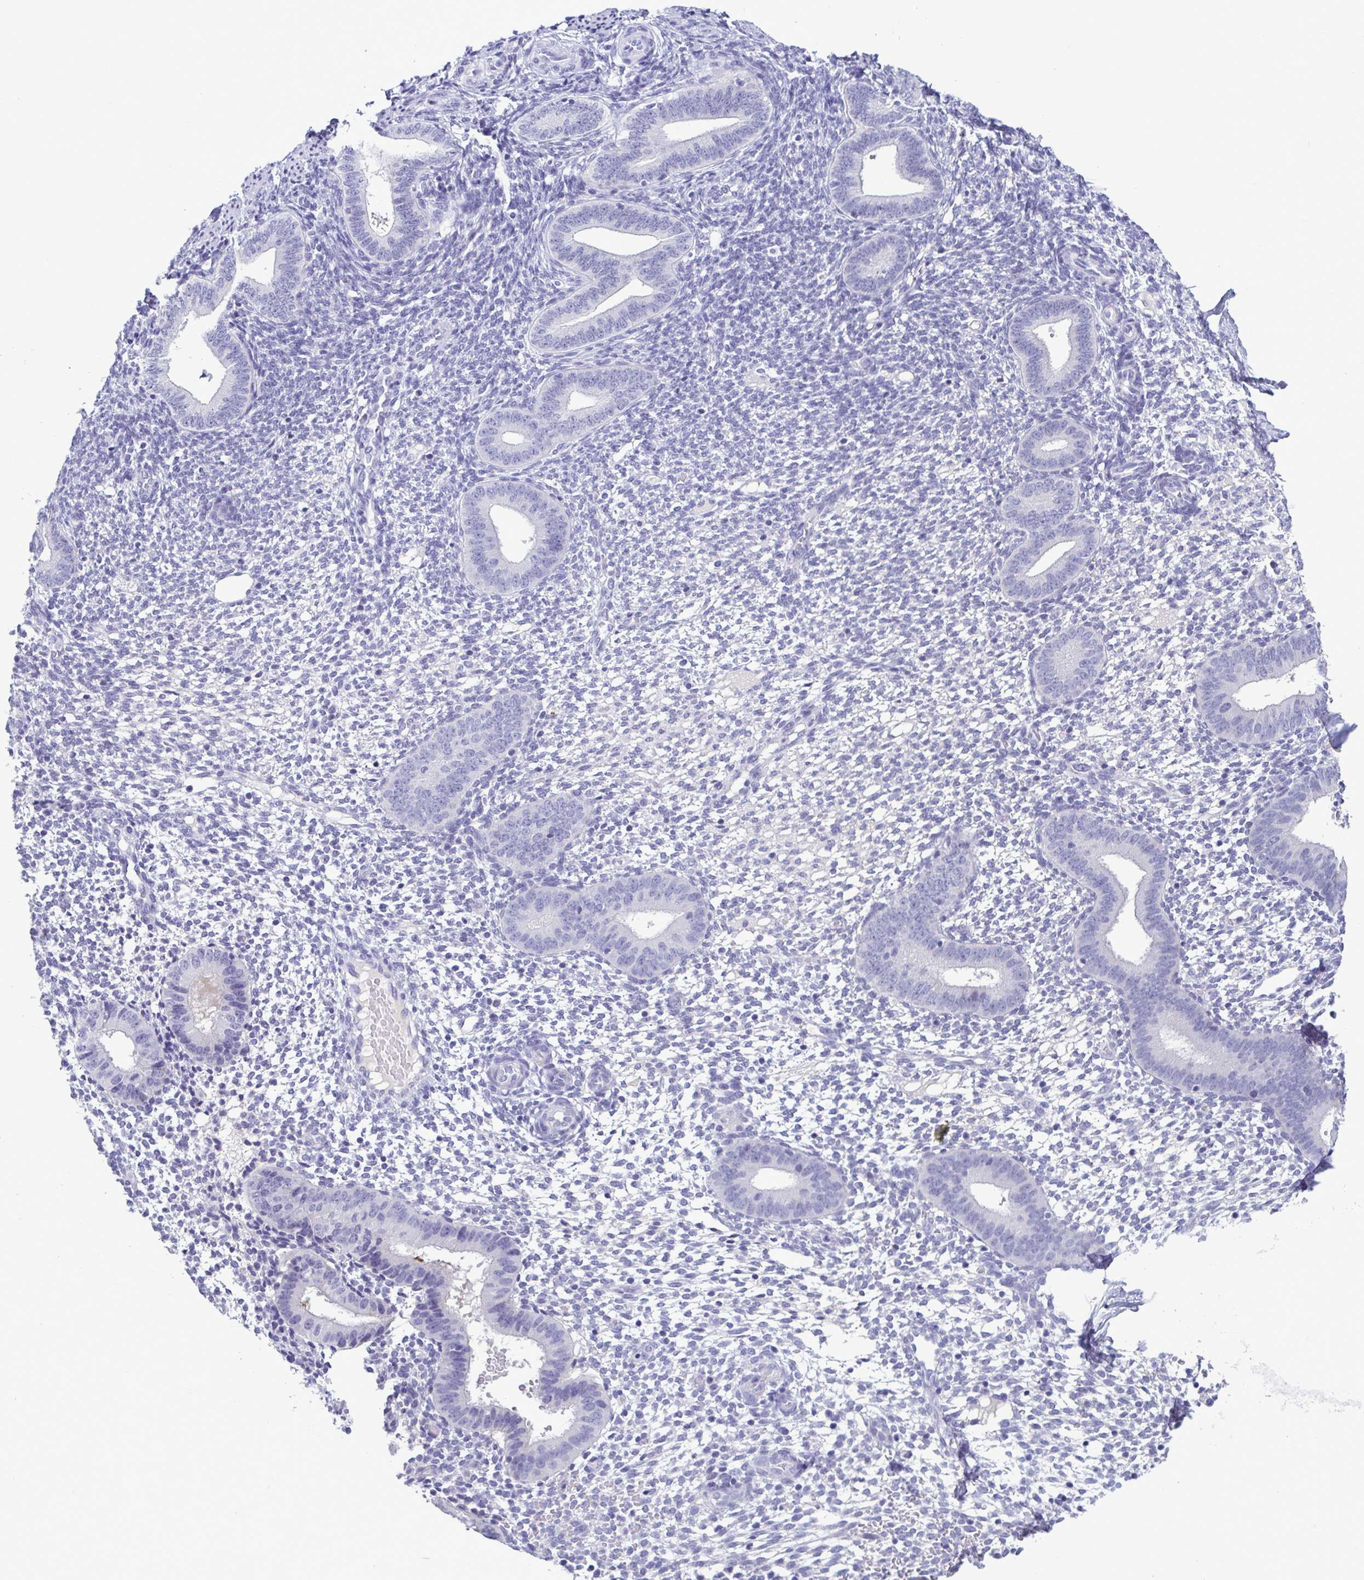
{"staining": {"intensity": "negative", "quantity": "none", "location": "none"}, "tissue": "endometrium", "cell_type": "Cells in endometrial stroma", "image_type": "normal", "snomed": [{"axis": "morphology", "description": "Normal tissue, NOS"}, {"axis": "topography", "description": "Endometrium"}], "caption": "A high-resolution photomicrograph shows IHC staining of benign endometrium, which reveals no significant staining in cells in endometrial stroma. (Brightfield microscopy of DAB (3,3'-diaminobenzidine) IHC at high magnification).", "gene": "INAFM1", "patient": {"sex": "female", "age": 40}}